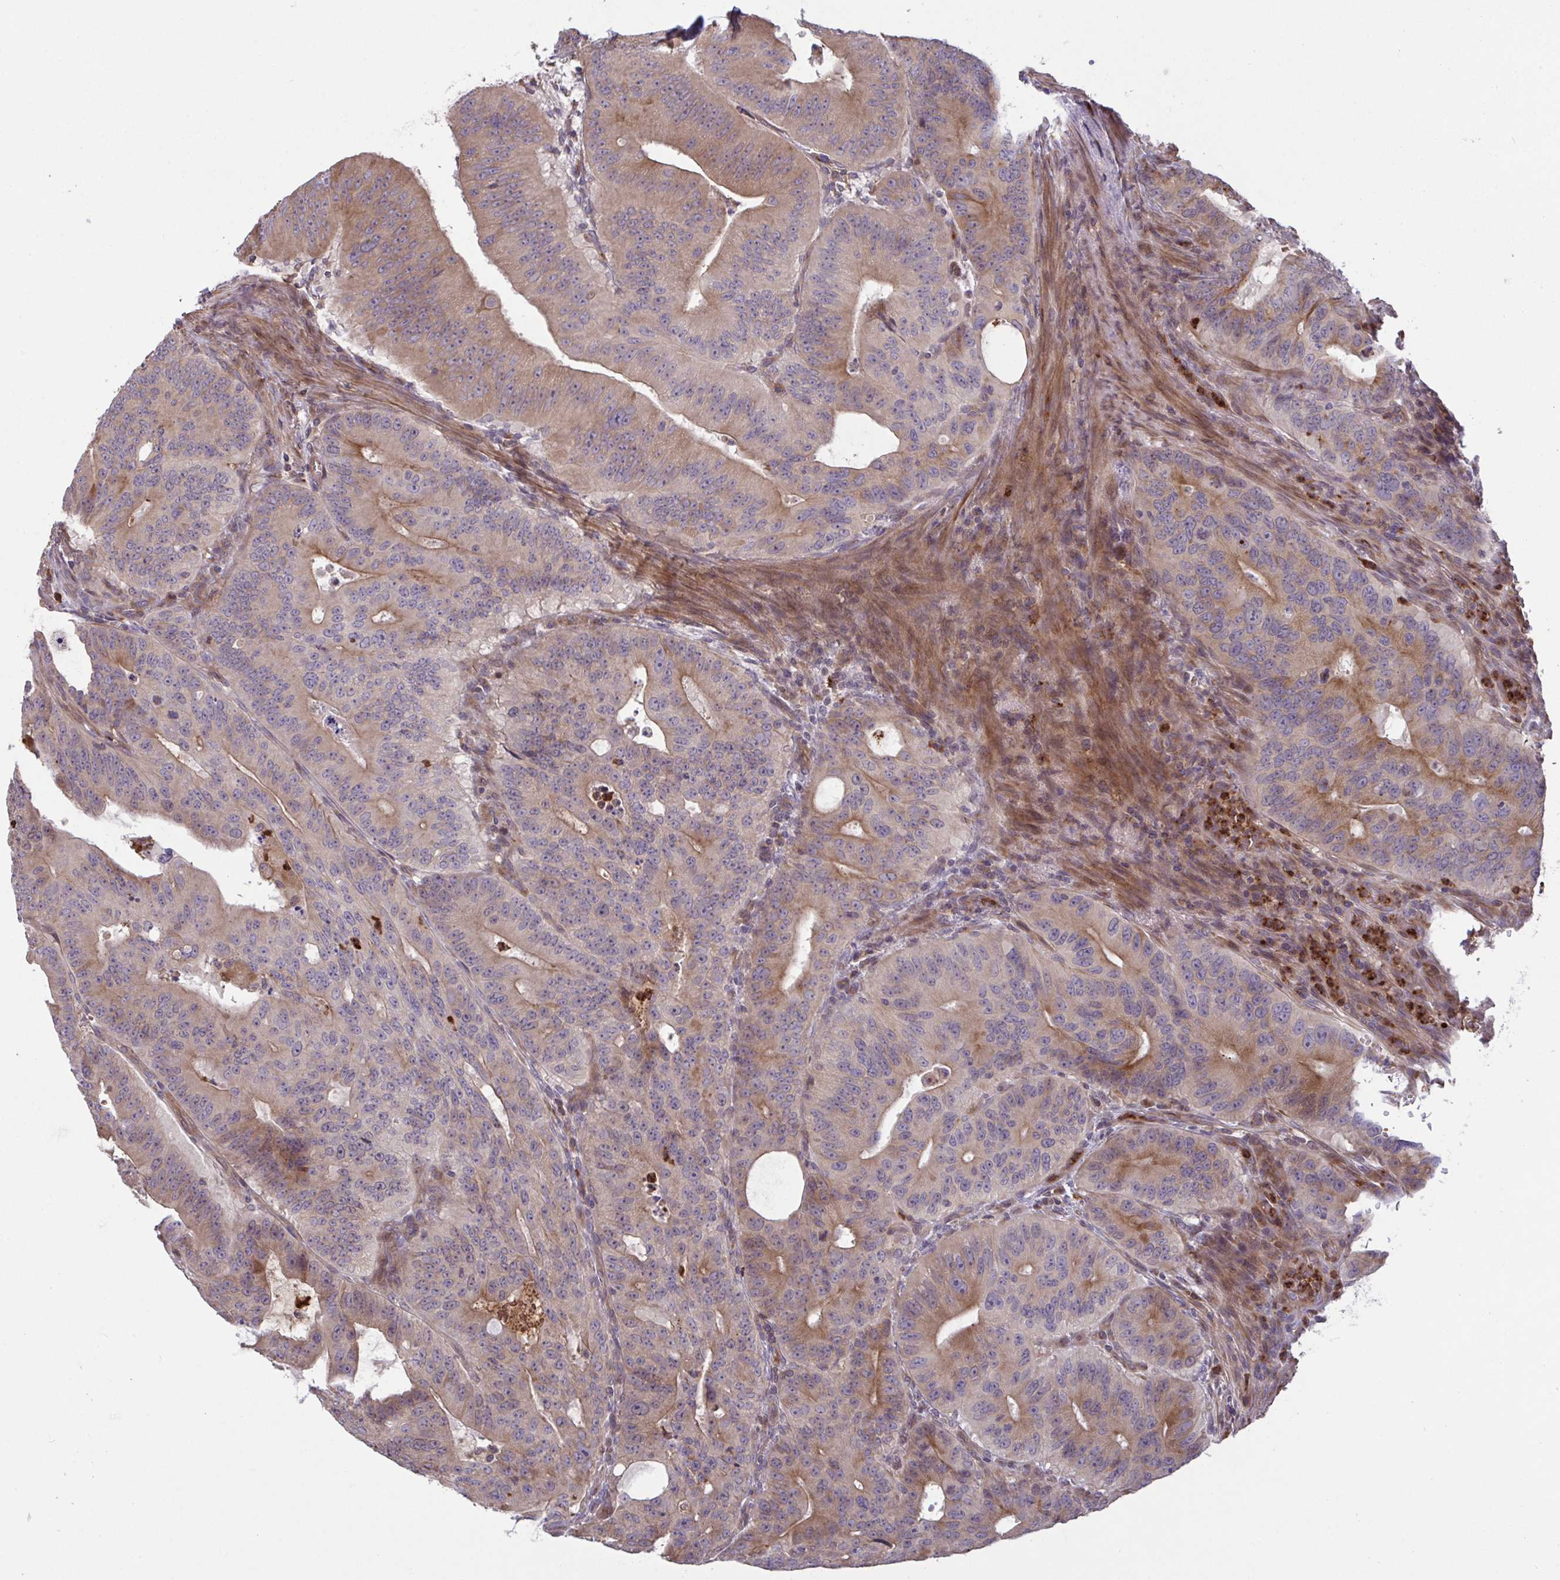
{"staining": {"intensity": "moderate", "quantity": "25%-75%", "location": "cytoplasmic/membranous"}, "tissue": "colorectal cancer", "cell_type": "Tumor cells", "image_type": "cancer", "snomed": [{"axis": "morphology", "description": "Adenocarcinoma, NOS"}, {"axis": "topography", "description": "Colon"}], "caption": "Colorectal adenocarcinoma stained with DAB (3,3'-diaminobenzidine) immunohistochemistry shows medium levels of moderate cytoplasmic/membranous positivity in about 25%-75% of tumor cells.", "gene": "IL1R1", "patient": {"sex": "male", "age": 62}}